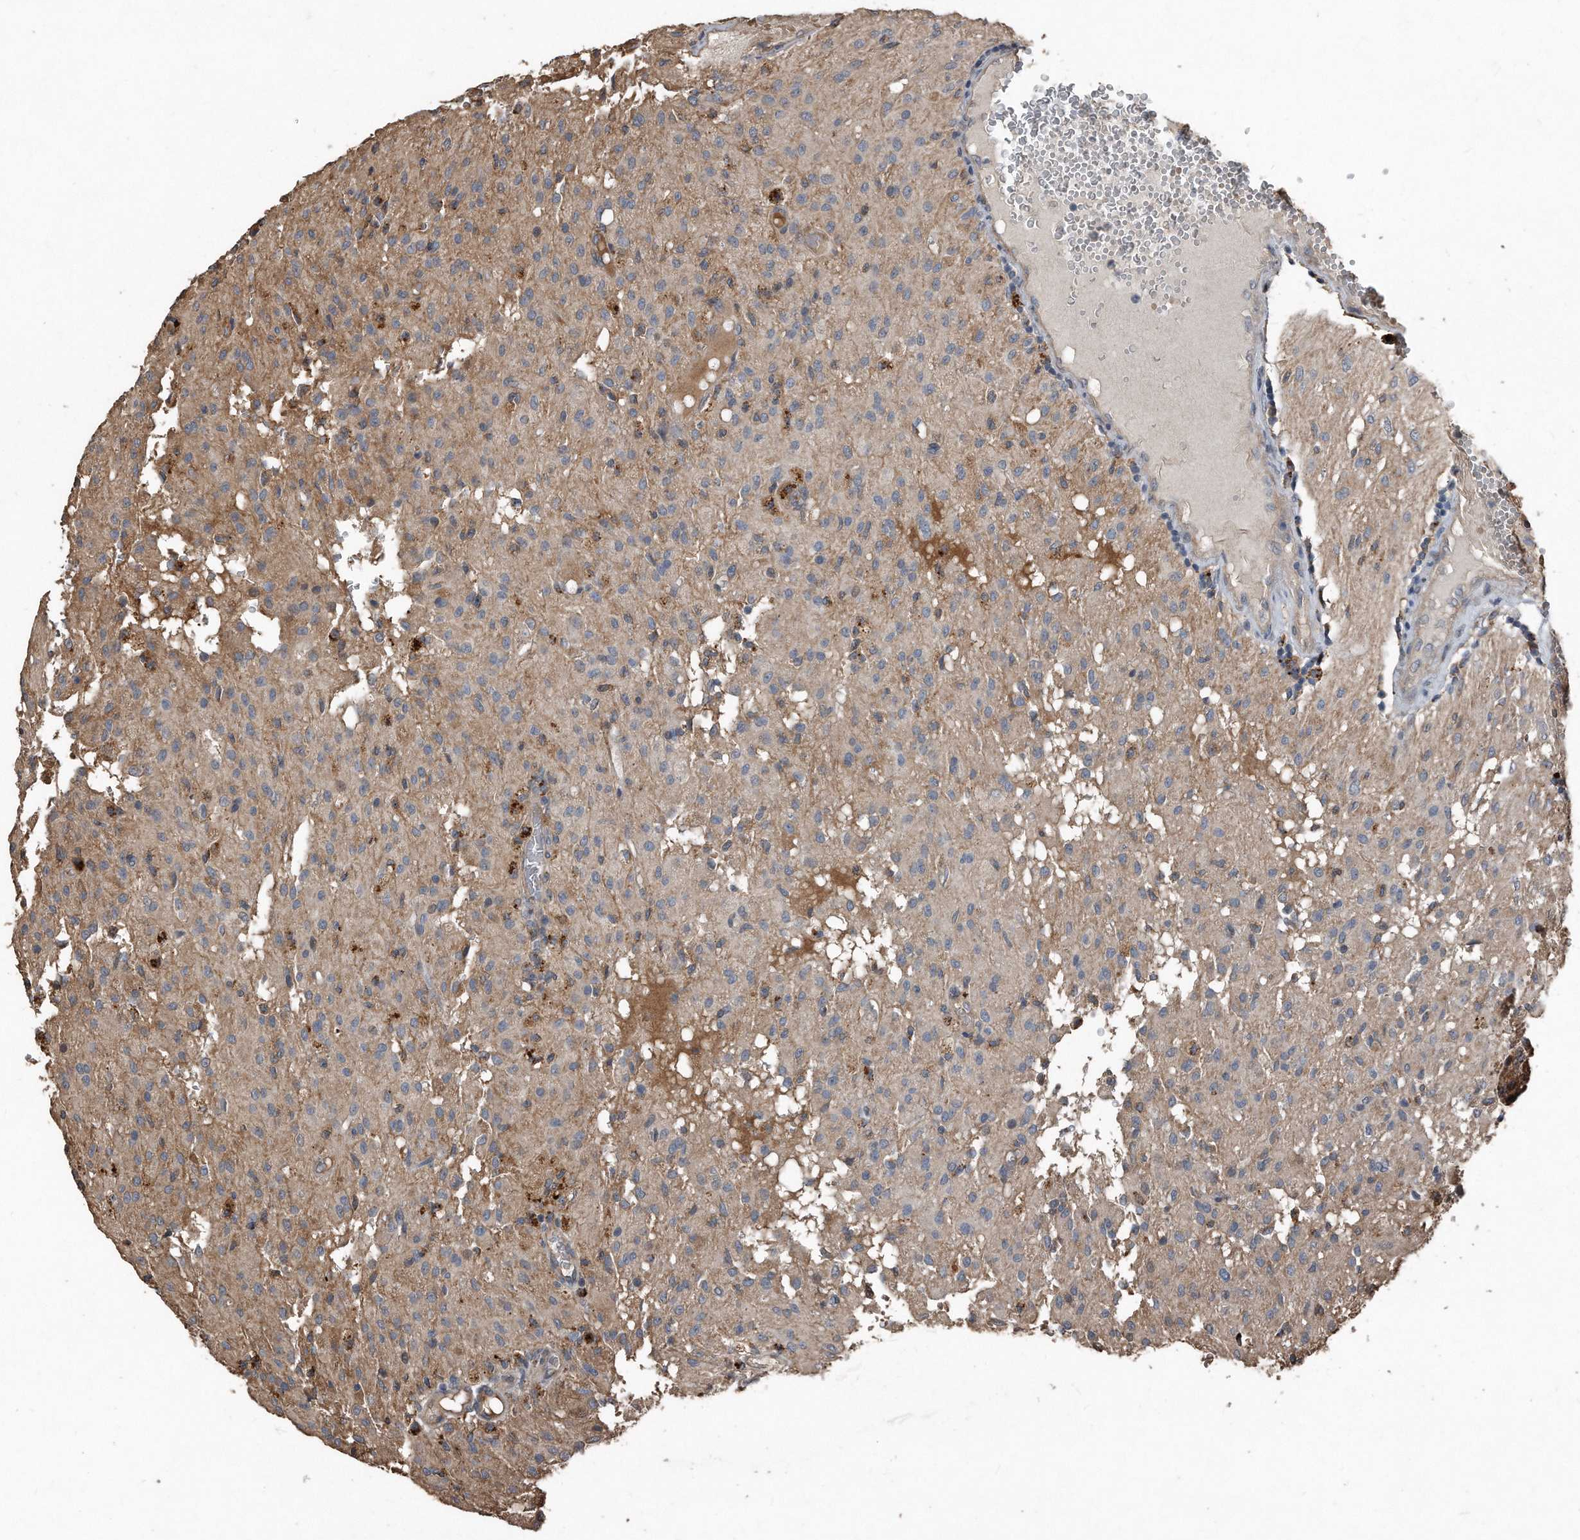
{"staining": {"intensity": "weak", "quantity": "<25%", "location": "cytoplasmic/membranous"}, "tissue": "glioma", "cell_type": "Tumor cells", "image_type": "cancer", "snomed": [{"axis": "morphology", "description": "Glioma, malignant, High grade"}, {"axis": "topography", "description": "Brain"}], "caption": "High magnification brightfield microscopy of glioma stained with DAB (3,3'-diaminobenzidine) (brown) and counterstained with hematoxylin (blue): tumor cells show no significant positivity. (DAB (3,3'-diaminobenzidine) immunohistochemistry visualized using brightfield microscopy, high magnification).", "gene": "ANKRD10", "patient": {"sex": "female", "age": 59}}